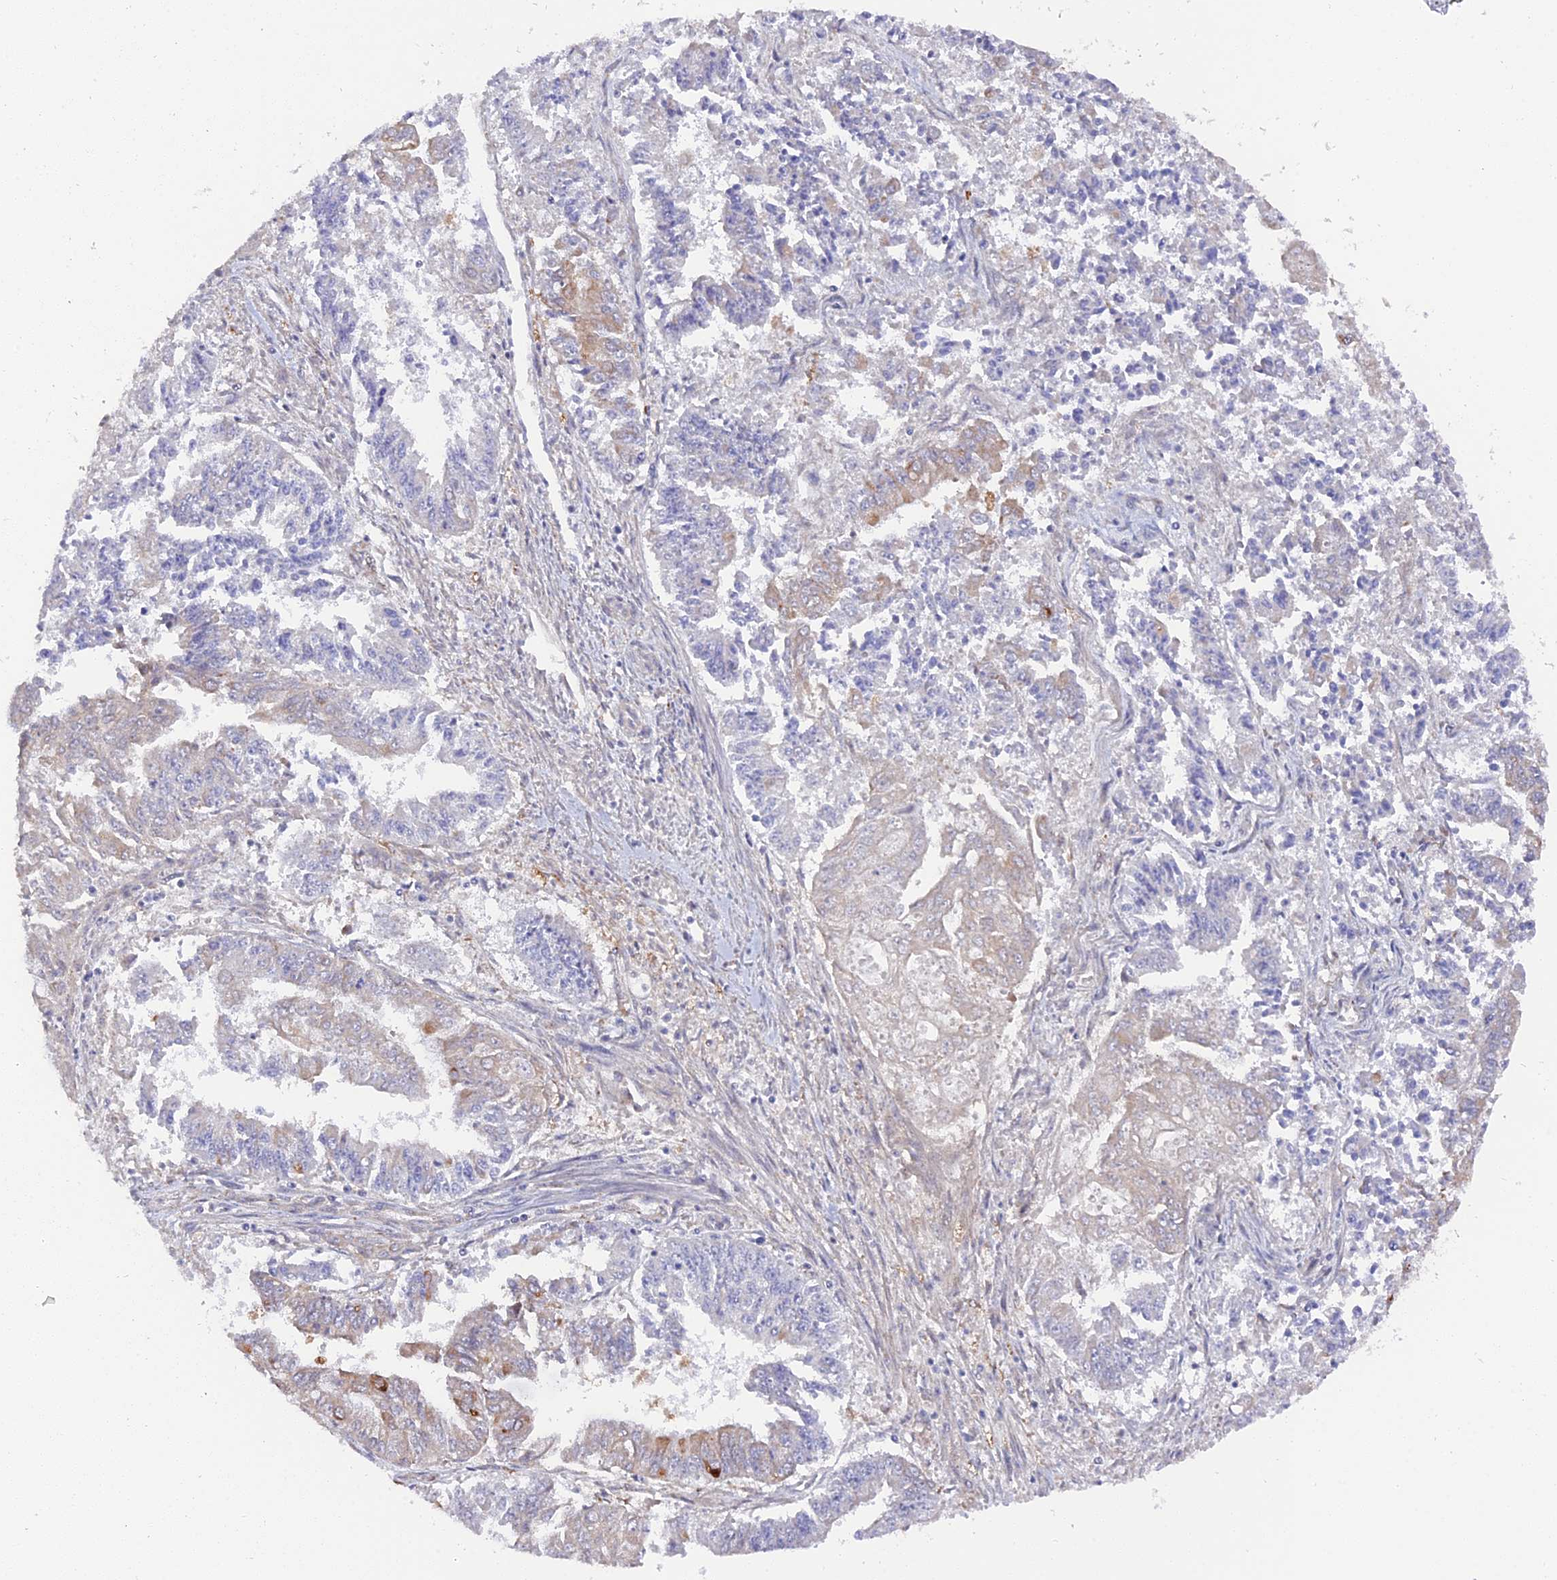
{"staining": {"intensity": "moderate", "quantity": "<25%", "location": "cytoplasmic/membranous"}, "tissue": "endometrial cancer", "cell_type": "Tumor cells", "image_type": "cancer", "snomed": [{"axis": "morphology", "description": "Adenocarcinoma, NOS"}, {"axis": "topography", "description": "Endometrium"}], "caption": "The immunohistochemical stain highlights moderate cytoplasmic/membranous staining in tumor cells of endometrial cancer tissue.", "gene": "ZCCHC2", "patient": {"sex": "female", "age": 73}}